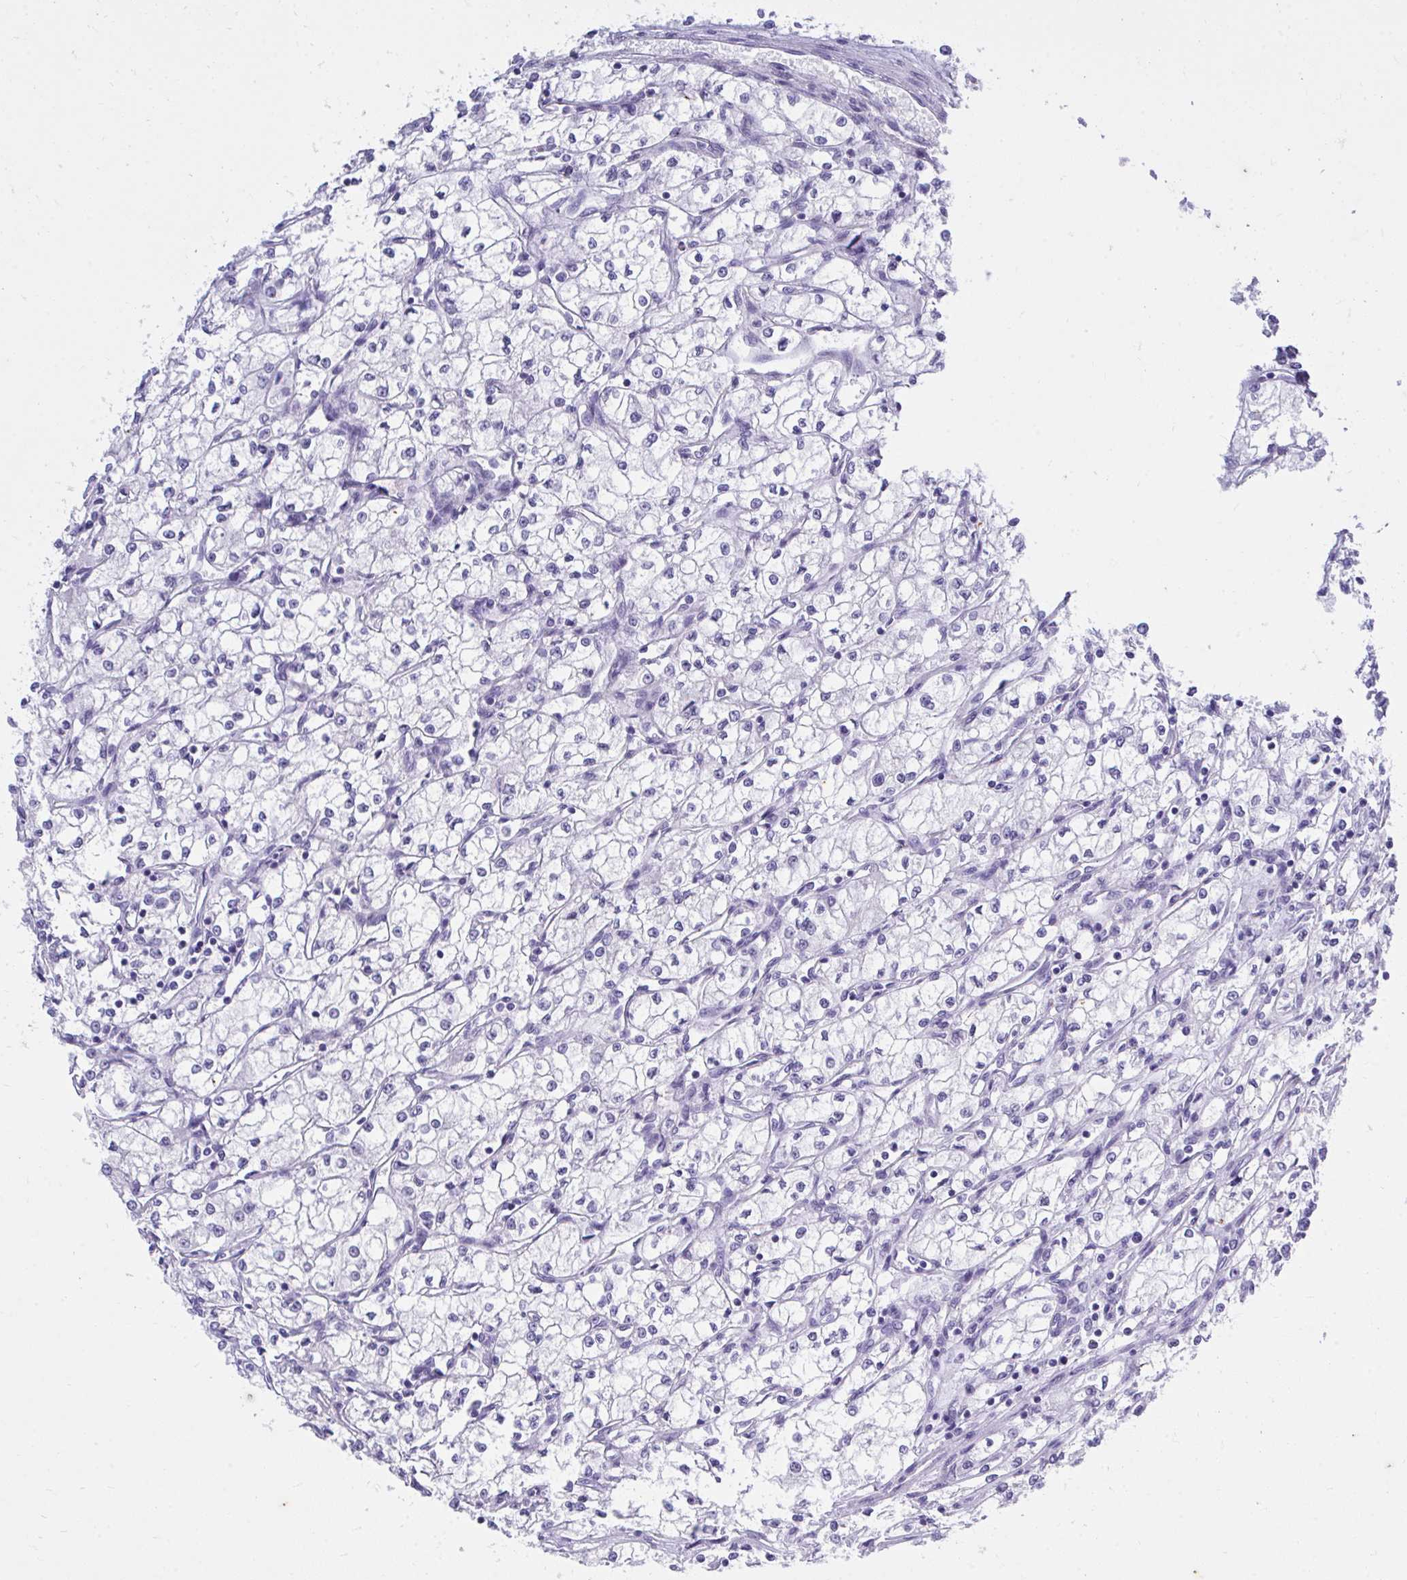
{"staining": {"intensity": "negative", "quantity": "none", "location": "none"}, "tissue": "renal cancer", "cell_type": "Tumor cells", "image_type": "cancer", "snomed": [{"axis": "morphology", "description": "Adenocarcinoma, NOS"}, {"axis": "topography", "description": "Kidney"}], "caption": "The immunohistochemistry (IHC) histopathology image has no significant expression in tumor cells of renal cancer tissue.", "gene": "KLK1", "patient": {"sex": "male", "age": 59}}